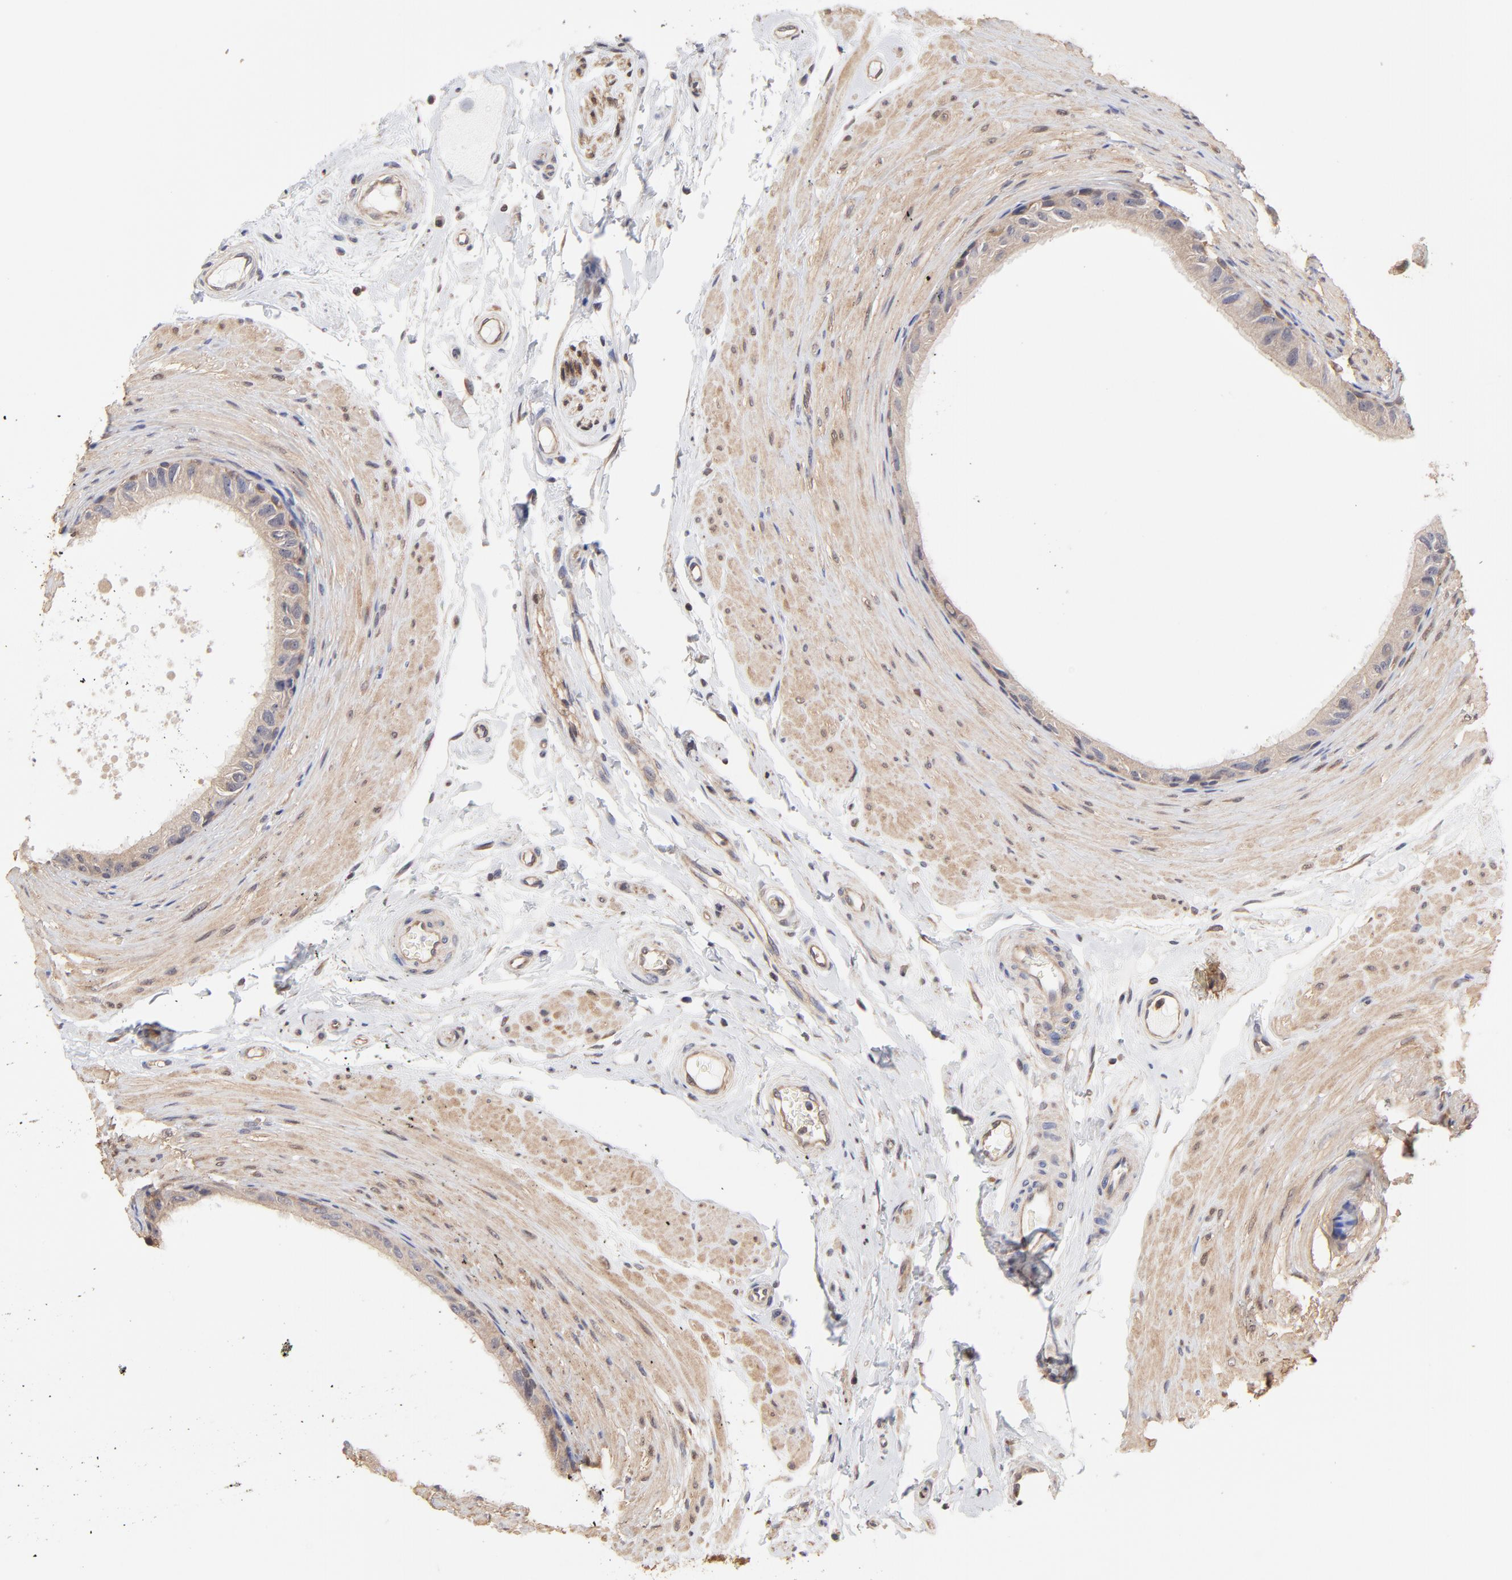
{"staining": {"intensity": "weak", "quantity": ">75%", "location": "cytoplasmic/membranous"}, "tissue": "epididymis", "cell_type": "Glandular cells", "image_type": "normal", "snomed": [{"axis": "morphology", "description": "Normal tissue, NOS"}, {"axis": "topography", "description": "Epididymis"}], "caption": "IHC of benign human epididymis displays low levels of weak cytoplasmic/membranous expression in about >75% of glandular cells.", "gene": "PCMT1", "patient": {"sex": "male", "age": 68}}